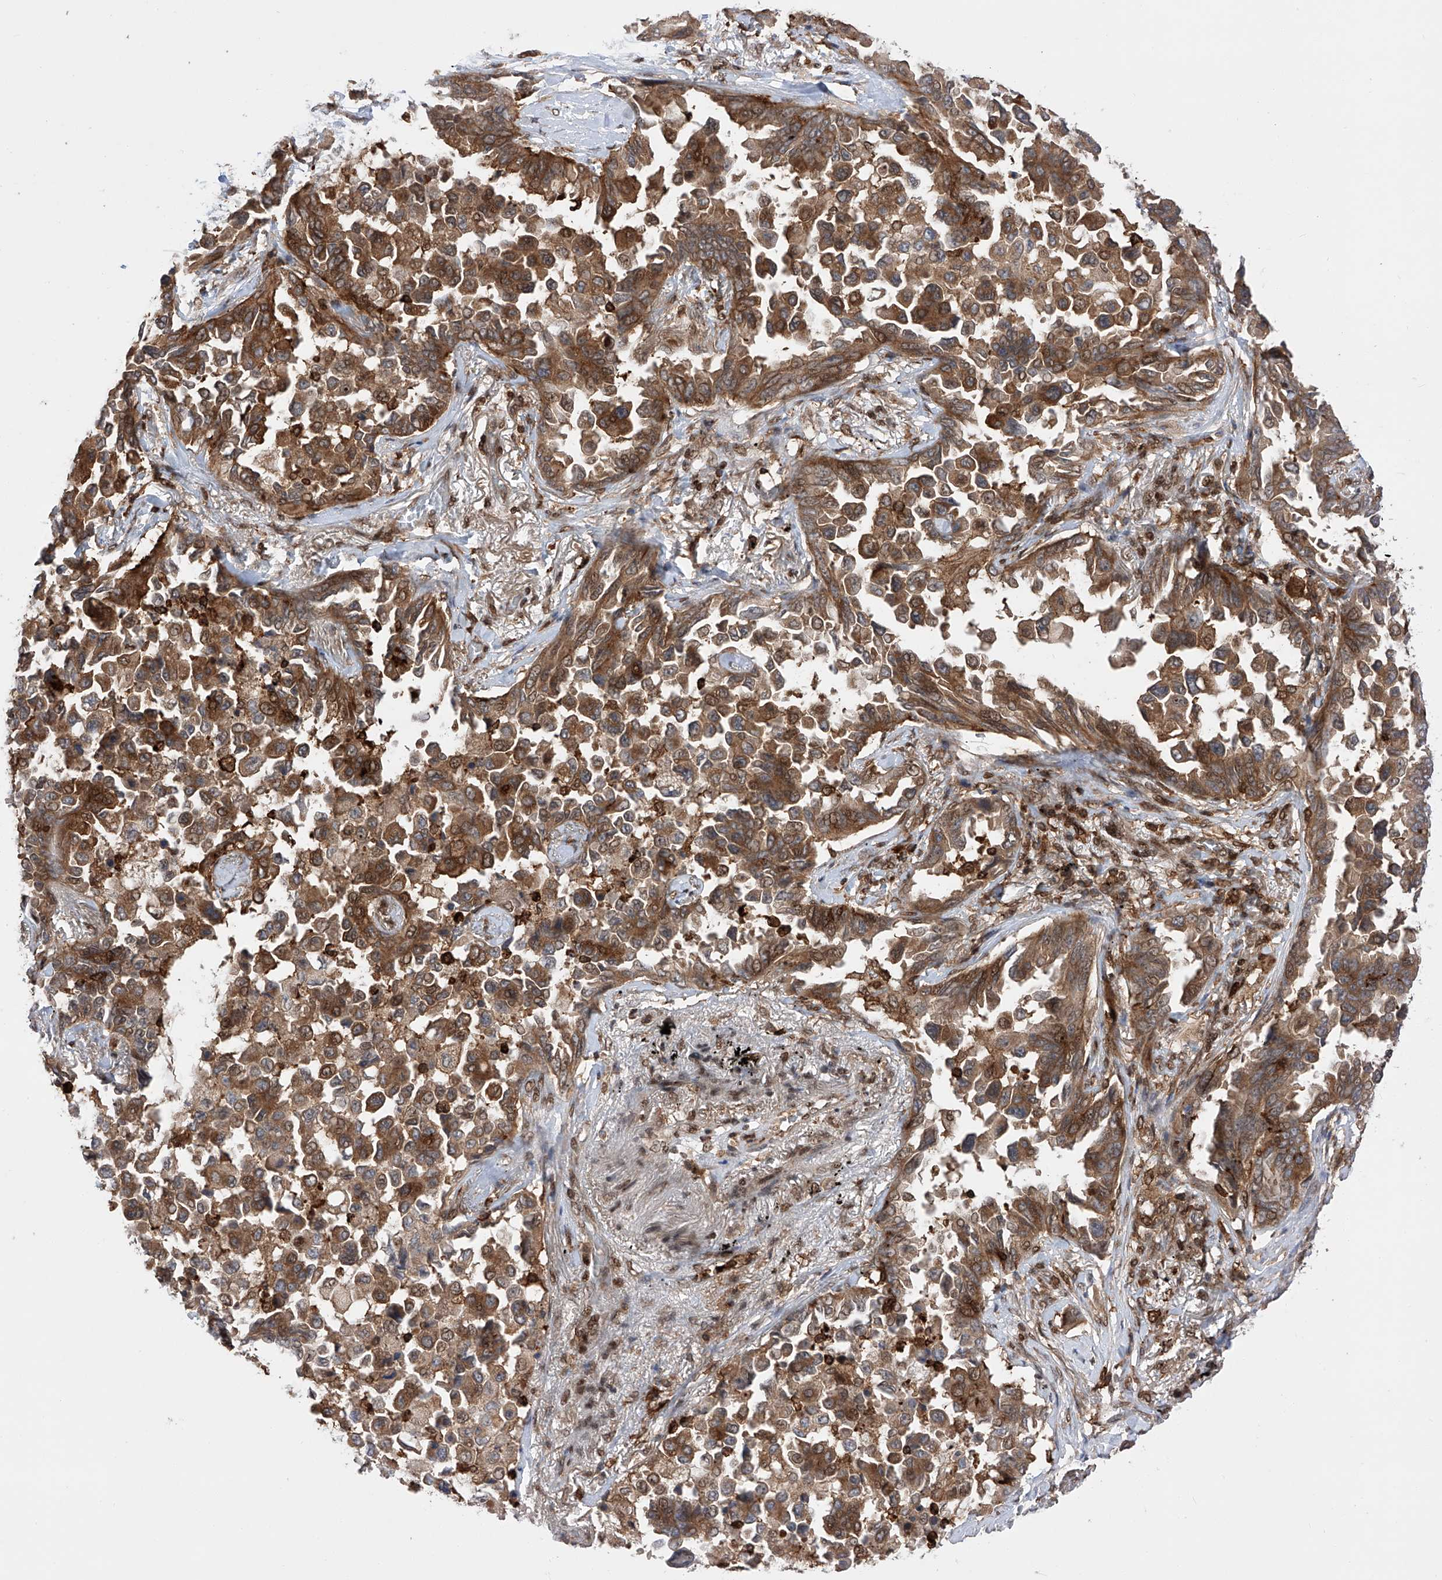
{"staining": {"intensity": "moderate", "quantity": ">75%", "location": "cytoplasmic/membranous"}, "tissue": "lung cancer", "cell_type": "Tumor cells", "image_type": "cancer", "snomed": [{"axis": "morphology", "description": "Adenocarcinoma, NOS"}, {"axis": "topography", "description": "Lung"}], "caption": "Immunohistochemical staining of human lung cancer reveals medium levels of moderate cytoplasmic/membranous staining in approximately >75% of tumor cells. (Brightfield microscopy of DAB IHC at high magnification).", "gene": "ZNF280D", "patient": {"sex": "female", "age": 67}}